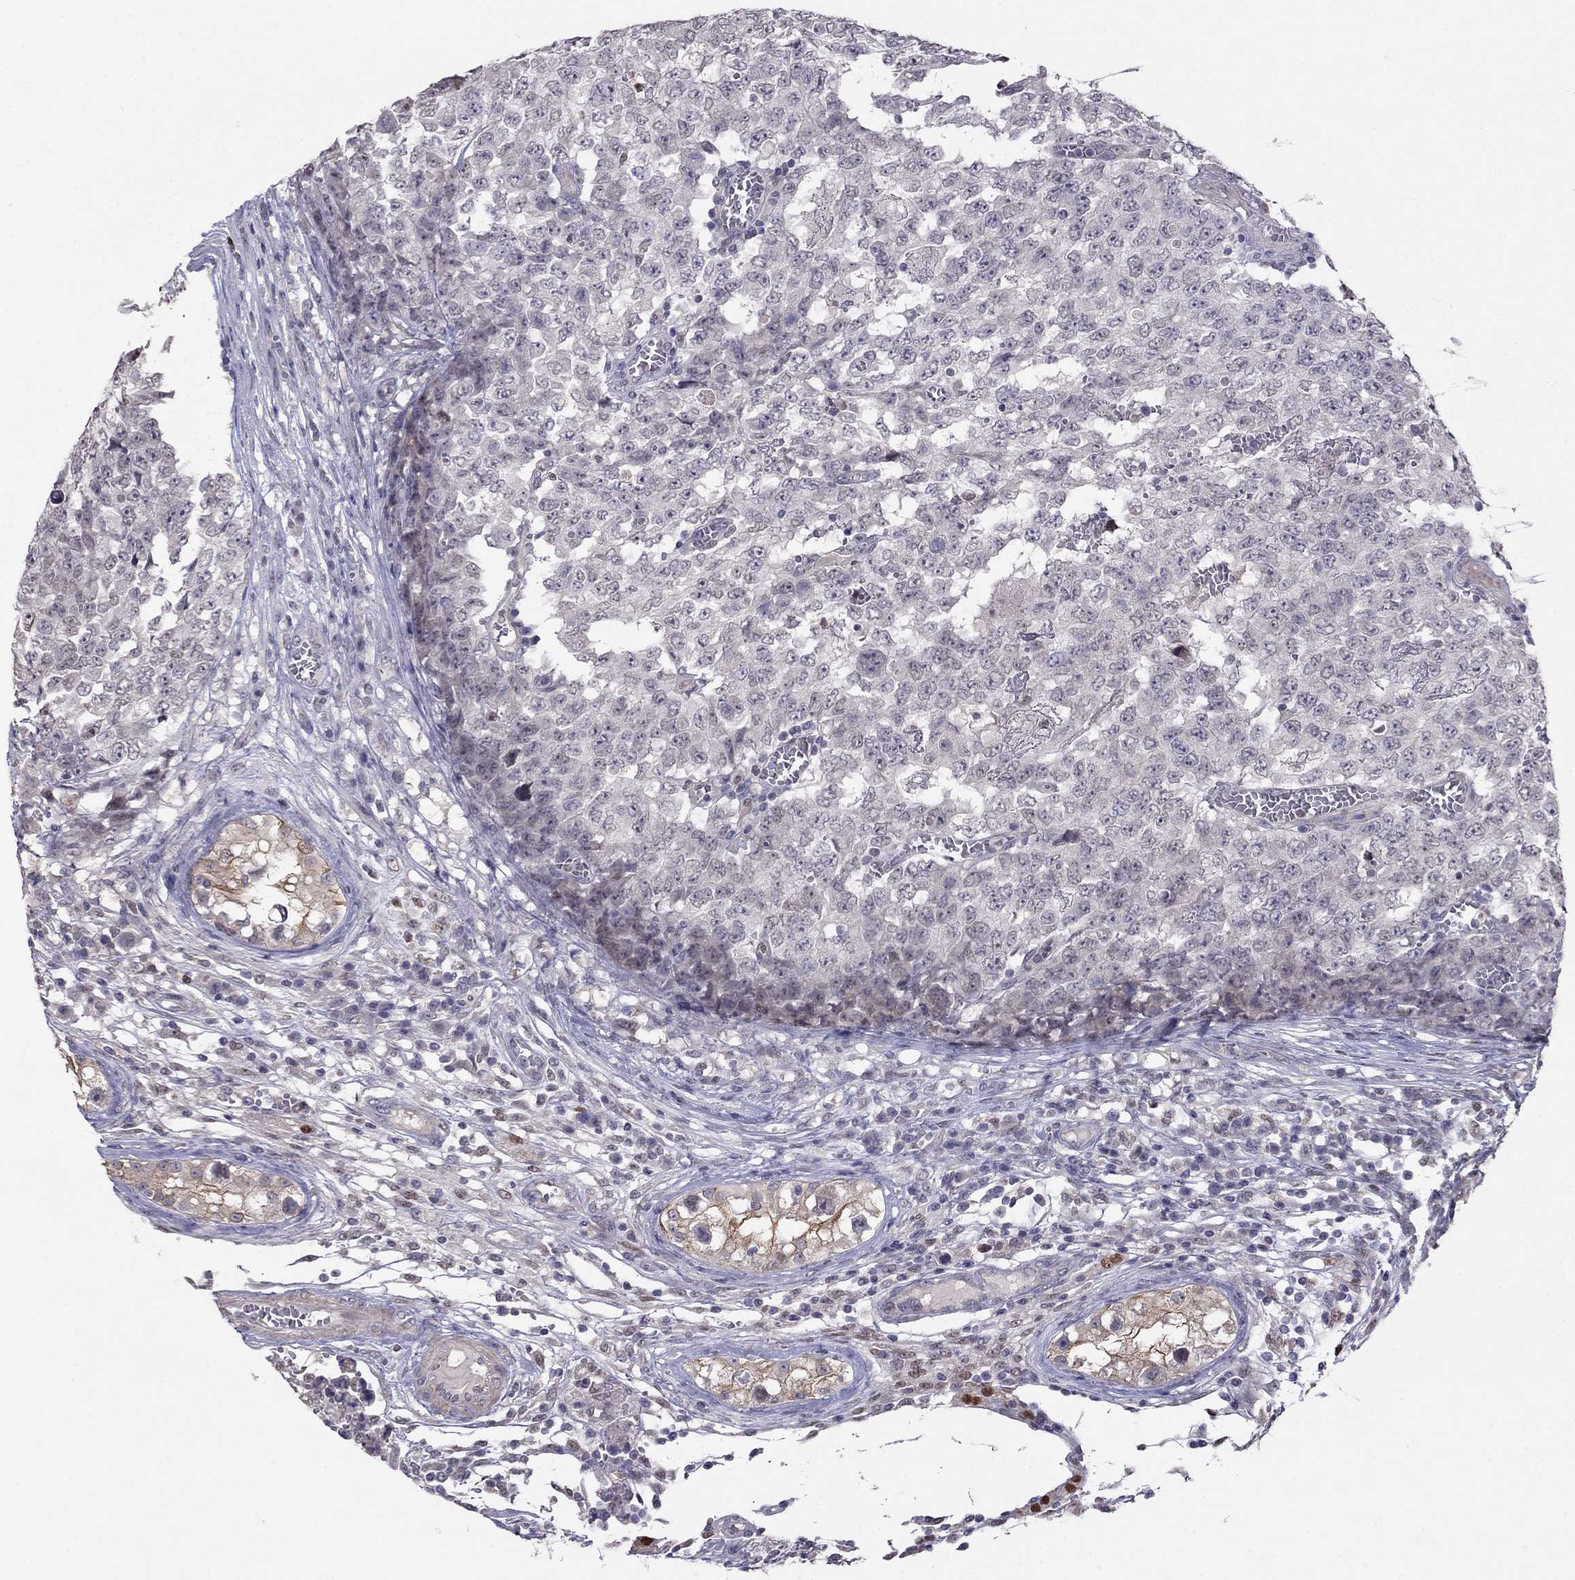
{"staining": {"intensity": "negative", "quantity": "none", "location": "none"}, "tissue": "testis cancer", "cell_type": "Tumor cells", "image_type": "cancer", "snomed": [{"axis": "morphology", "description": "Carcinoma, Embryonal, NOS"}, {"axis": "topography", "description": "Testis"}], "caption": "Immunohistochemistry (IHC) of human embryonal carcinoma (testis) reveals no staining in tumor cells.", "gene": "LRRC39", "patient": {"sex": "male", "age": 23}}